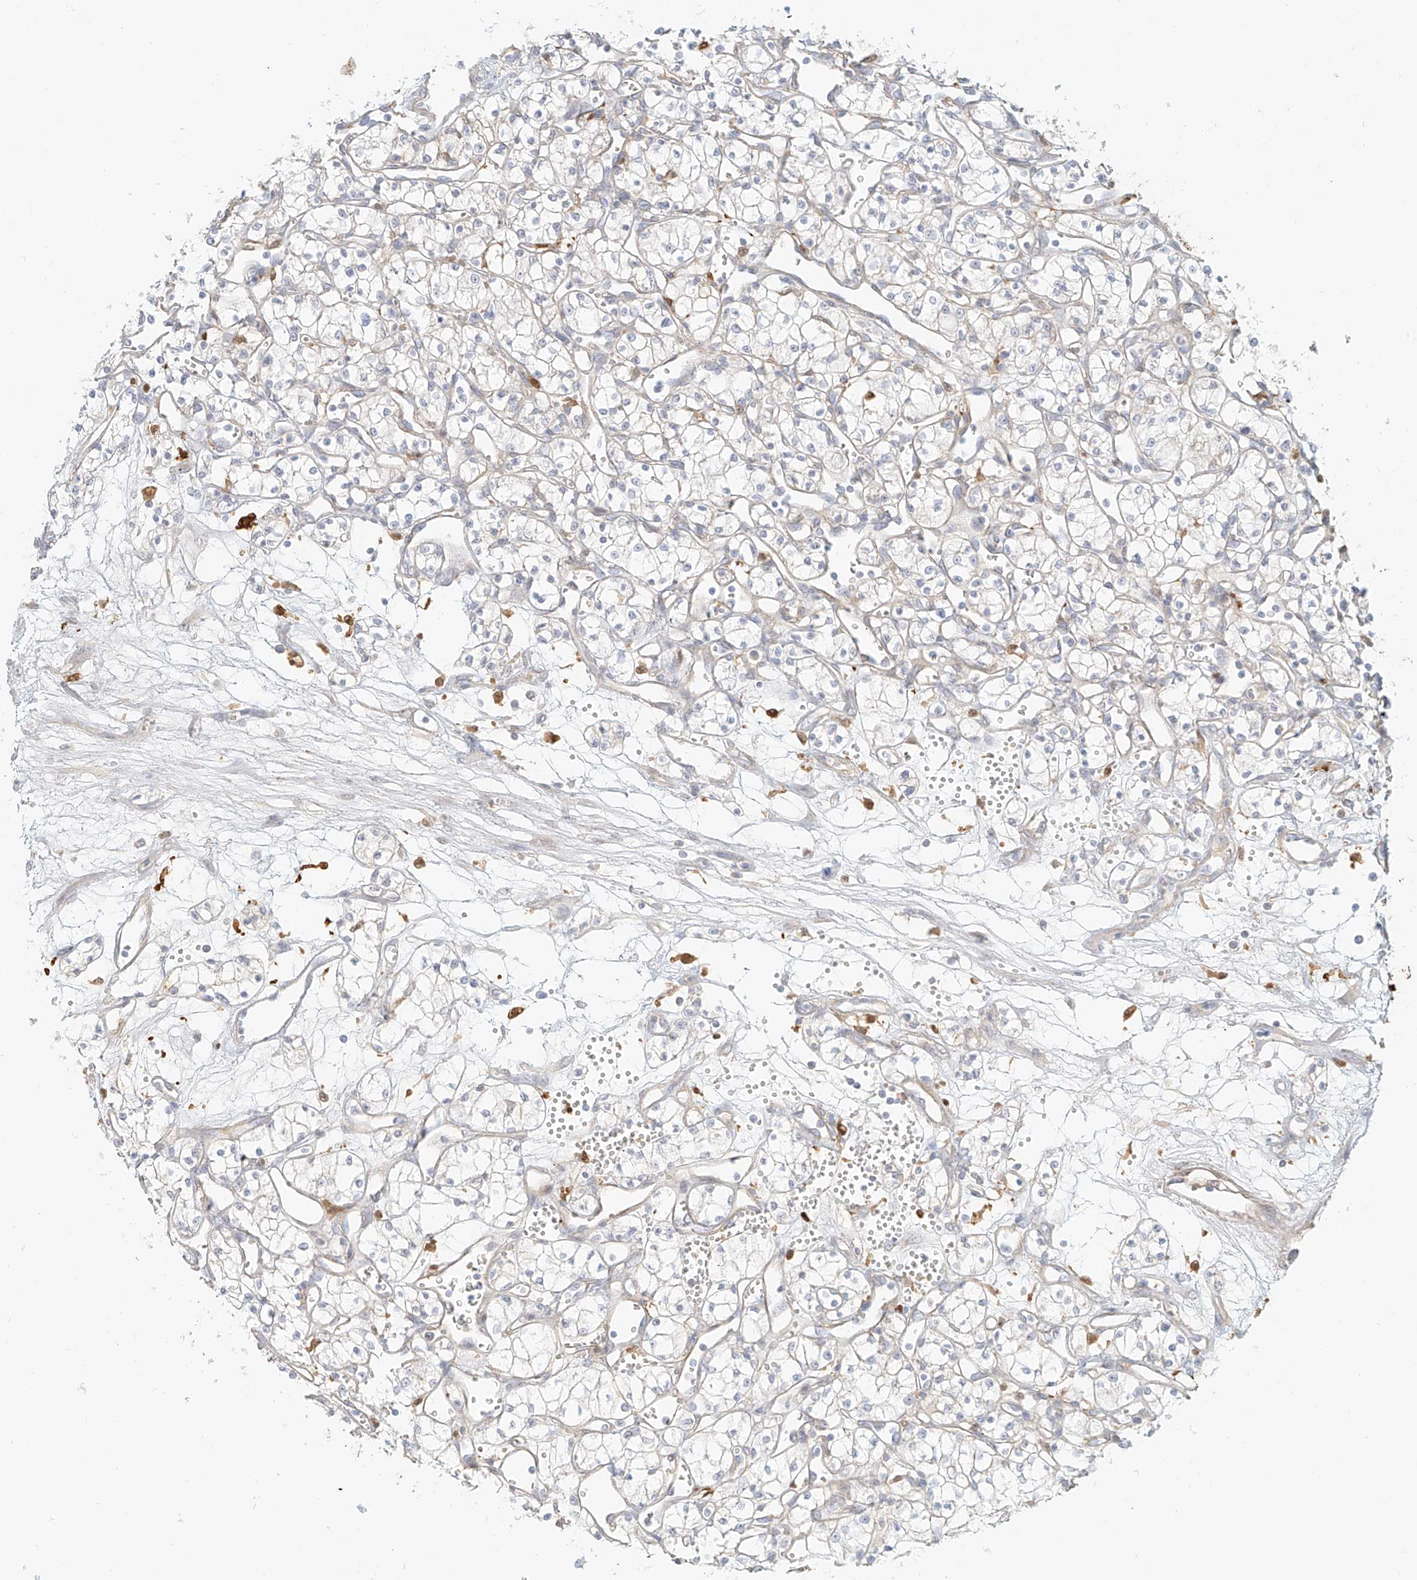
{"staining": {"intensity": "negative", "quantity": "none", "location": "none"}, "tissue": "renal cancer", "cell_type": "Tumor cells", "image_type": "cancer", "snomed": [{"axis": "morphology", "description": "Adenocarcinoma, NOS"}, {"axis": "topography", "description": "Kidney"}], "caption": "DAB immunohistochemical staining of renal cancer exhibits no significant expression in tumor cells.", "gene": "UPK1B", "patient": {"sex": "male", "age": 59}}